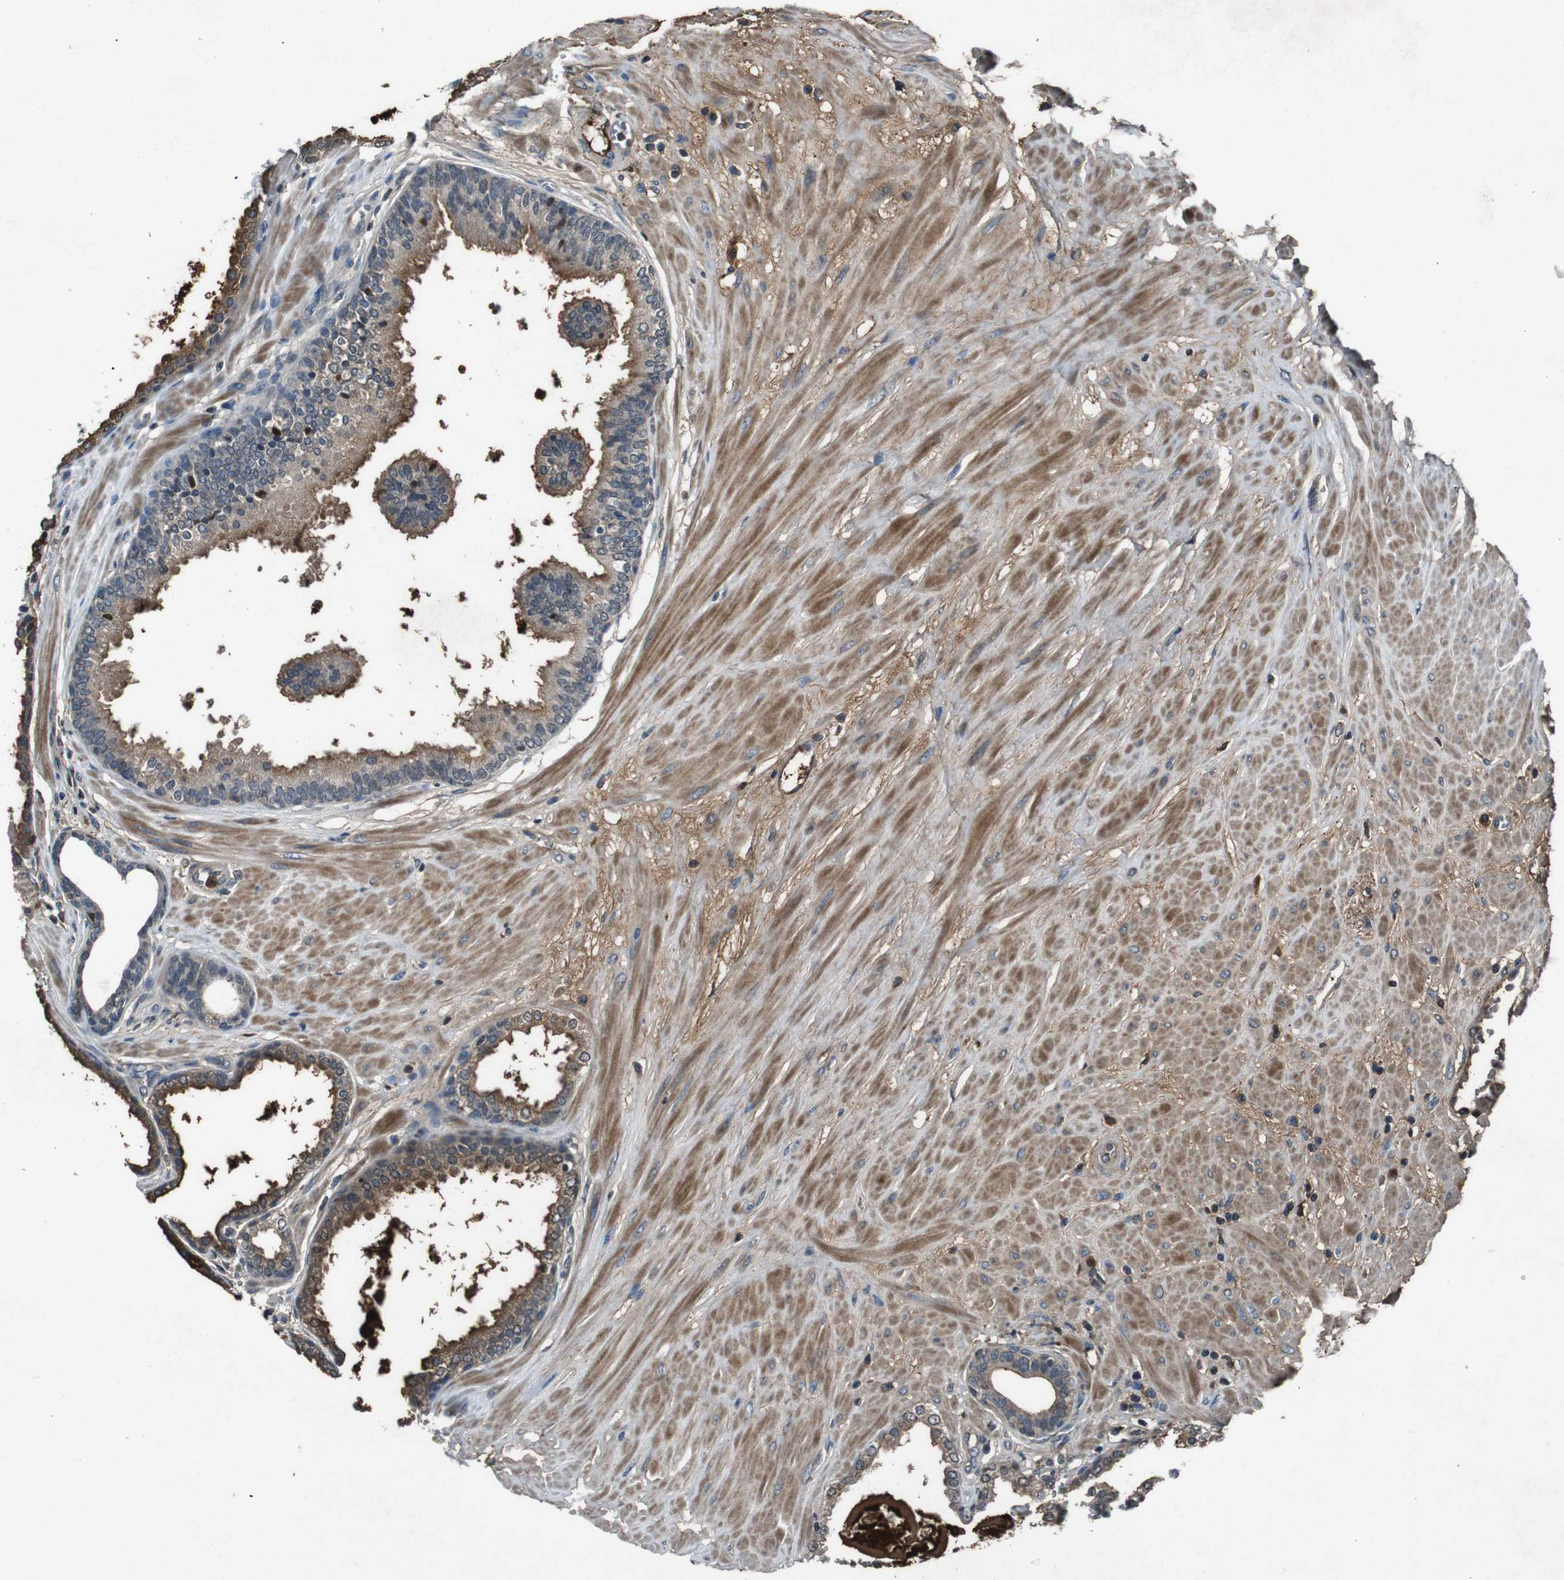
{"staining": {"intensity": "moderate", "quantity": ">75%", "location": "cytoplasmic/membranous,nuclear"}, "tissue": "prostate", "cell_type": "Glandular cells", "image_type": "normal", "snomed": [{"axis": "morphology", "description": "Normal tissue, NOS"}, {"axis": "topography", "description": "Prostate"}], "caption": "Human prostate stained for a protein (brown) demonstrates moderate cytoplasmic/membranous,nuclear positive positivity in about >75% of glandular cells.", "gene": "UGT1A6", "patient": {"sex": "male", "age": 51}}